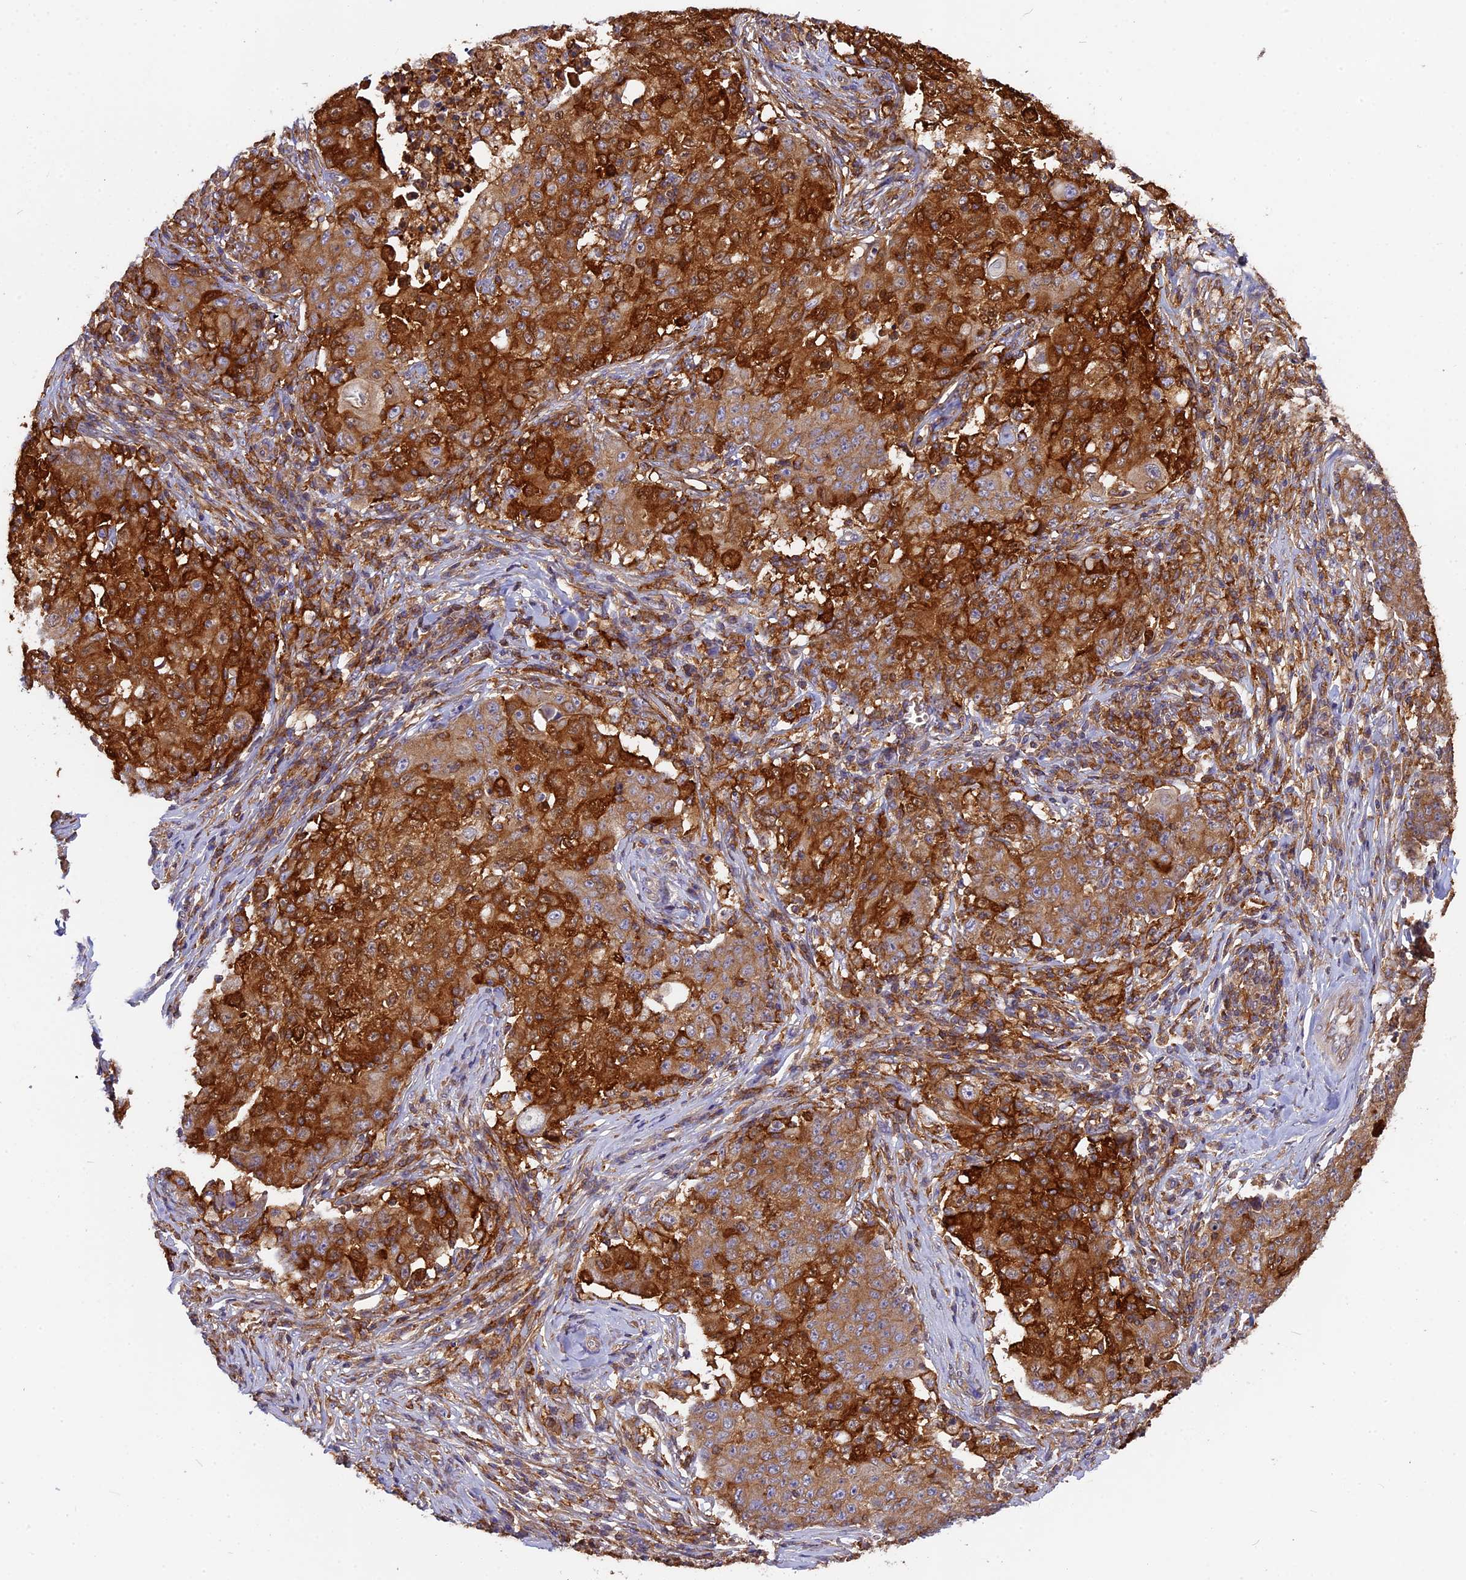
{"staining": {"intensity": "strong", "quantity": ">75%", "location": "cytoplasmic/membranous"}, "tissue": "ovarian cancer", "cell_type": "Tumor cells", "image_type": "cancer", "snomed": [{"axis": "morphology", "description": "Carcinoma, endometroid"}, {"axis": "topography", "description": "Ovary"}], "caption": "Immunohistochemical staining of ovarian cancer (endometroid carcinoma) exhibits high levels of strong cytoplasmic/membranous protein expression in about >75% of tumor cells. The staining is performed using DAB (3,3'-diaminobenzidine) brown chromogen to label protein expression. The nuclei are counter-stained blue using hematoxylin.", "gene": "MYO9B", "patient": {"sex": "female", "age": 42}}